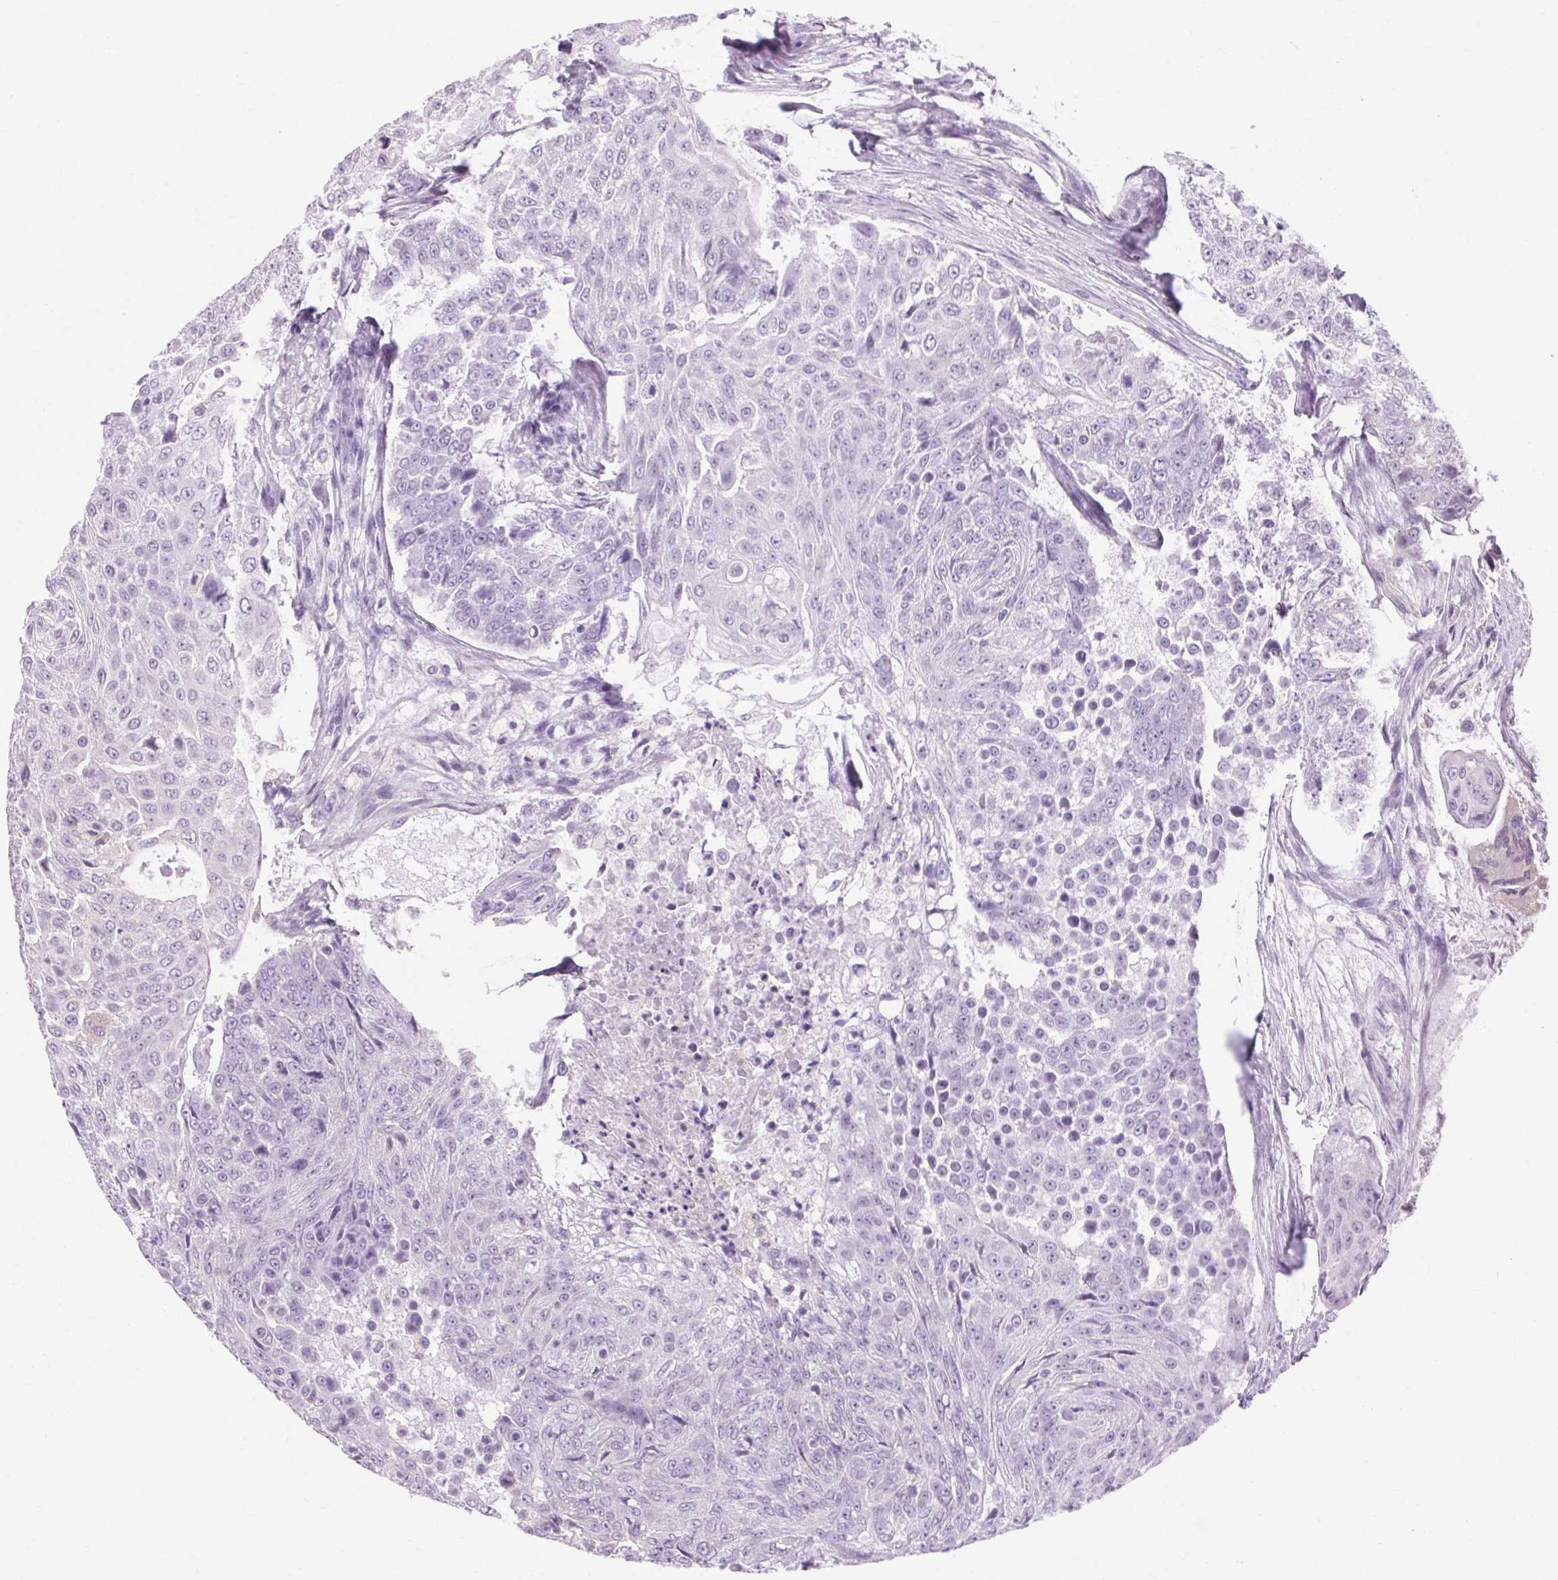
{"staining": {"intensity": "negative", "quantity": "none", "location": "none"}, "tissue": "urothelial cancer", "cell_type": "Tumor cells", "image_type": "cancer", "snomed": [{"axis": "morphology", "description": "Urothelial carcinoma, High grade"}, {"axis": "topography", "description": "Urinary bladder"}], "caption": "A high-resolution image shows IHC staining of high-grade urothelial carcinoma, which demonstrates no significant positivity in tumor cells.", "gene": "TM6SF1", "patient": {"sex": "female", "age": 63}}